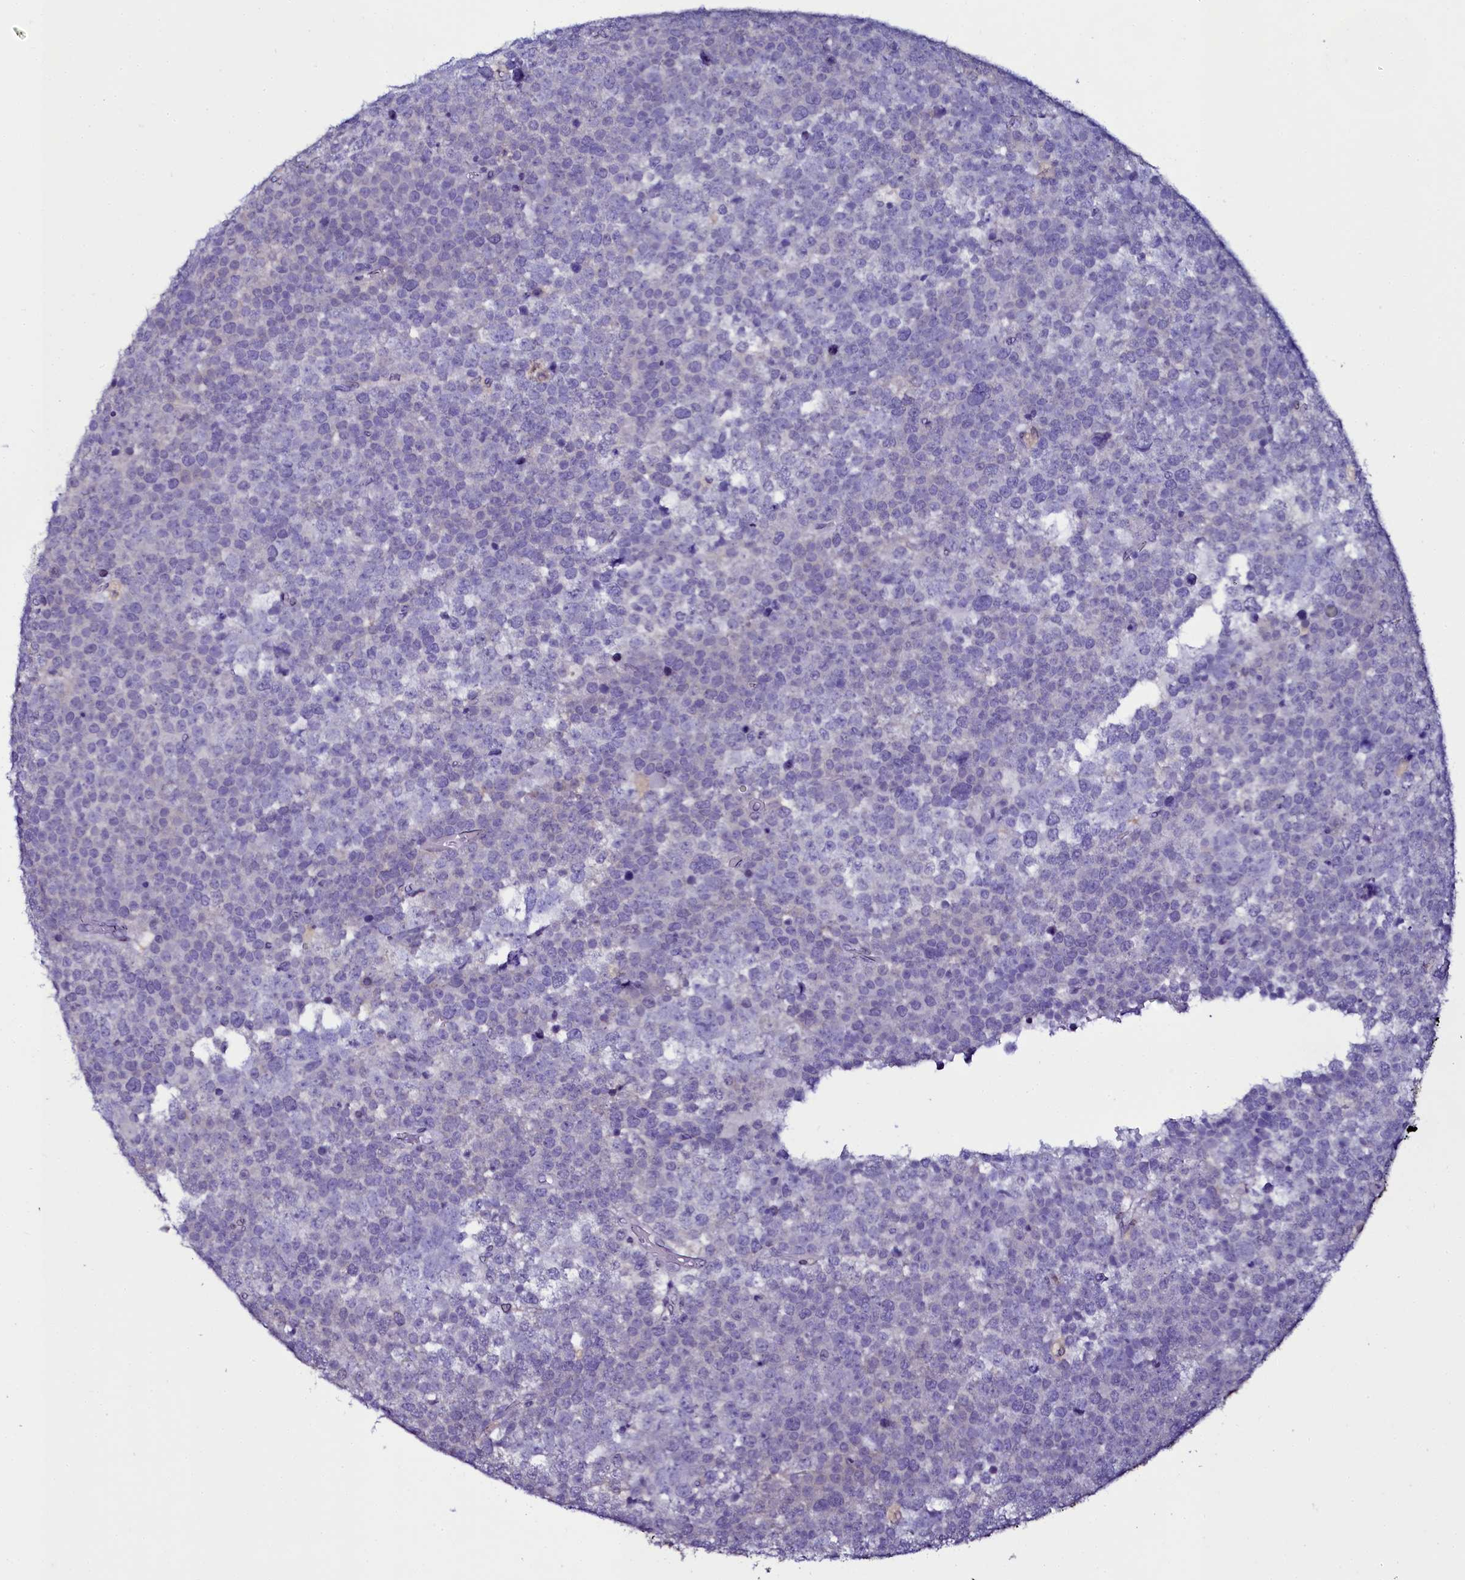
{"staining": {"intensity": "negative", "quantity": "none", "location": "none"}, "tissue": "testis cancer", "cell_type": "Tumor cells", "image_type": "cancer", "snomed": [{"axis": "morphology", "description": "Seminoma, NOS"}, {"axis": "topography", "description": "Testis"}], "caption": "Human seminoma (testis) stained for a protein using IHC shows no expression in tumor cells.", "gene": "SORD", "patient": {"sex": "male", "age": 71}}